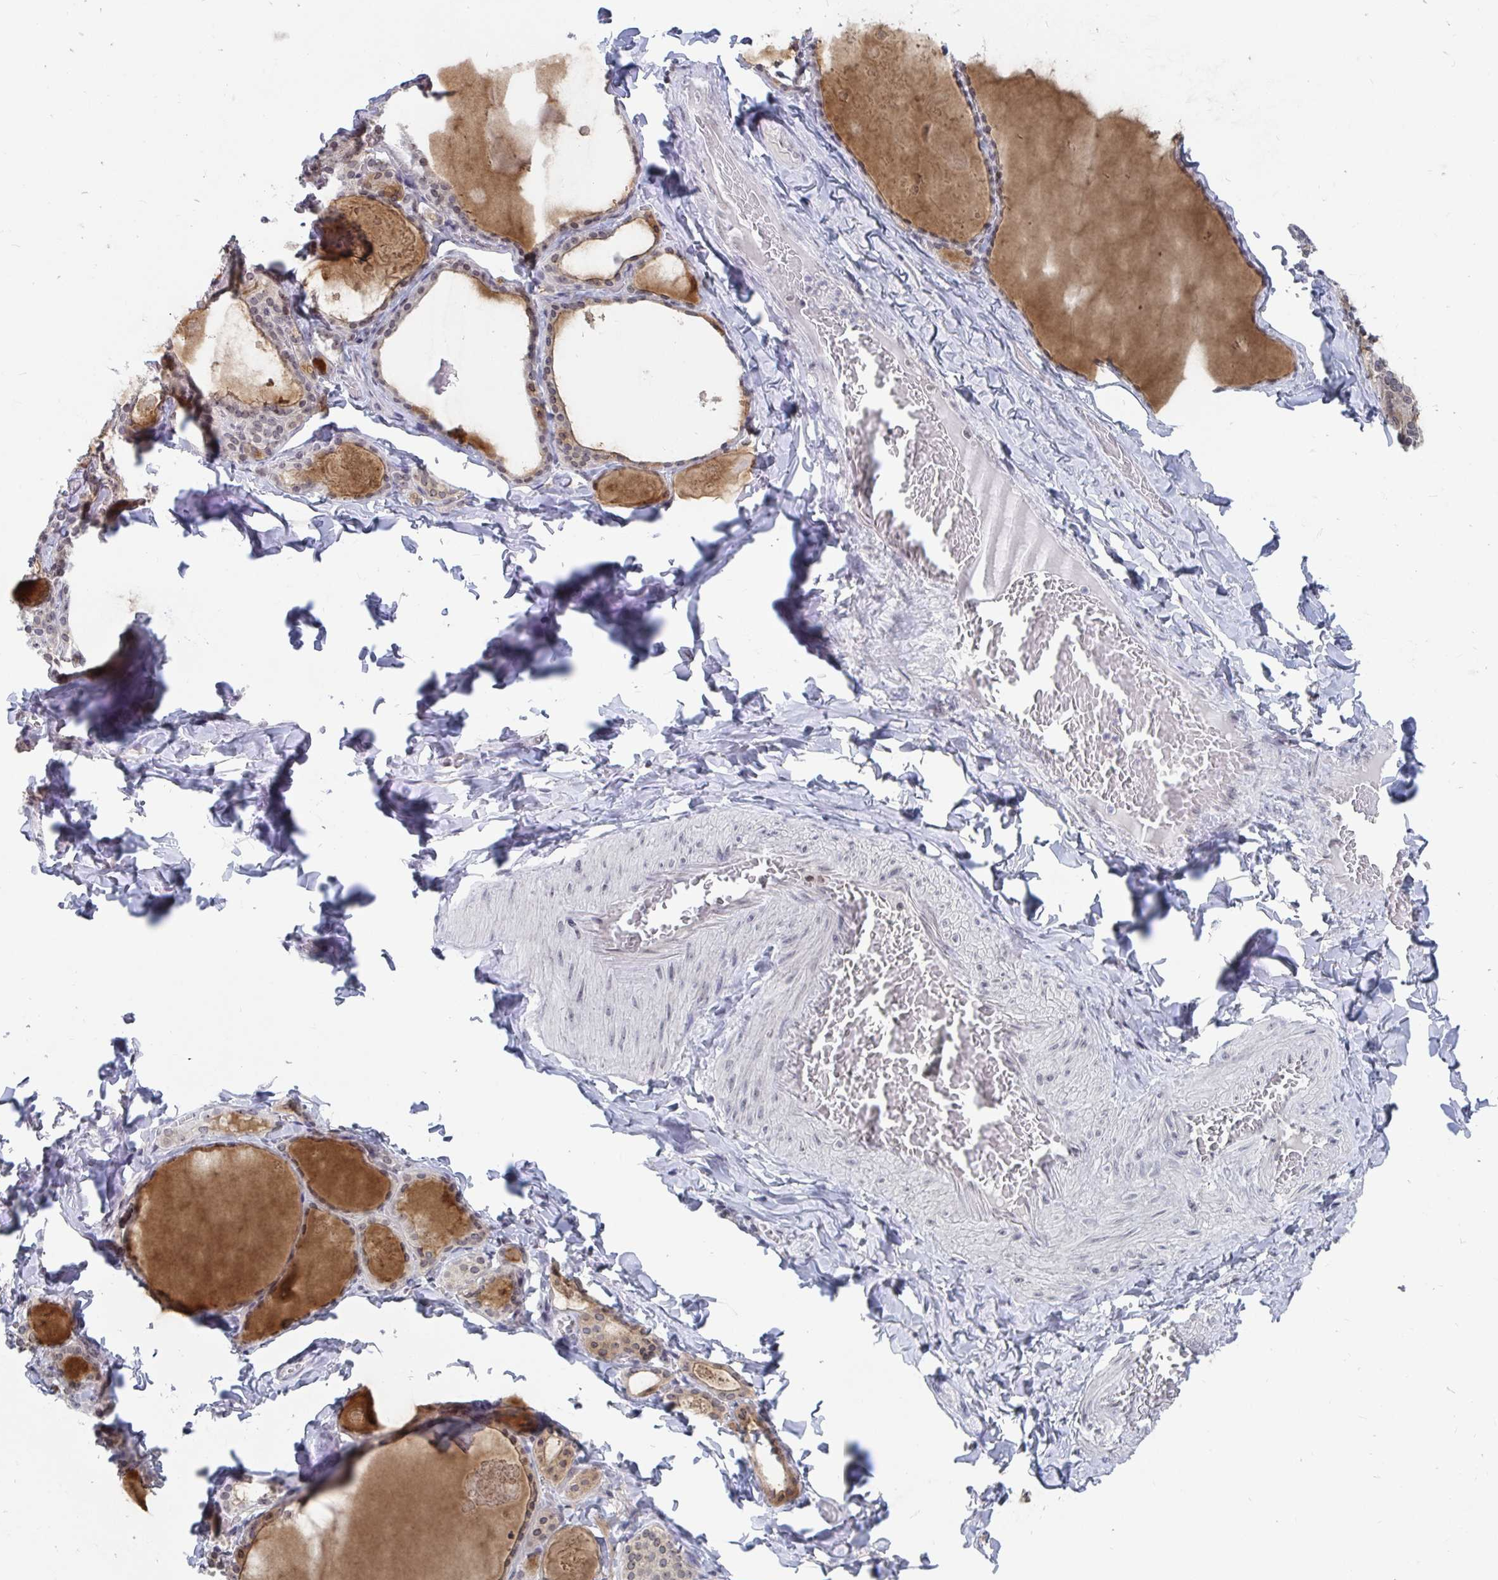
{"staining": {"intensity": "negative", "quantity": "none", "location": "none"}, "tissue": "thyroid gland", "cell_type": "Glandular cells", "image_type": "normal", "snomed": [{"axis": "morphology", "description": "Normal tissue, NOS"}, {"axis": "topography", "description": "Thyroid gland"}], "caption": "The IHC photomicrograph has no significant staining in glandular cells of thyroid gland.", "gene": "TRIP12", "patient": {"sex": "male", "age": 56}}